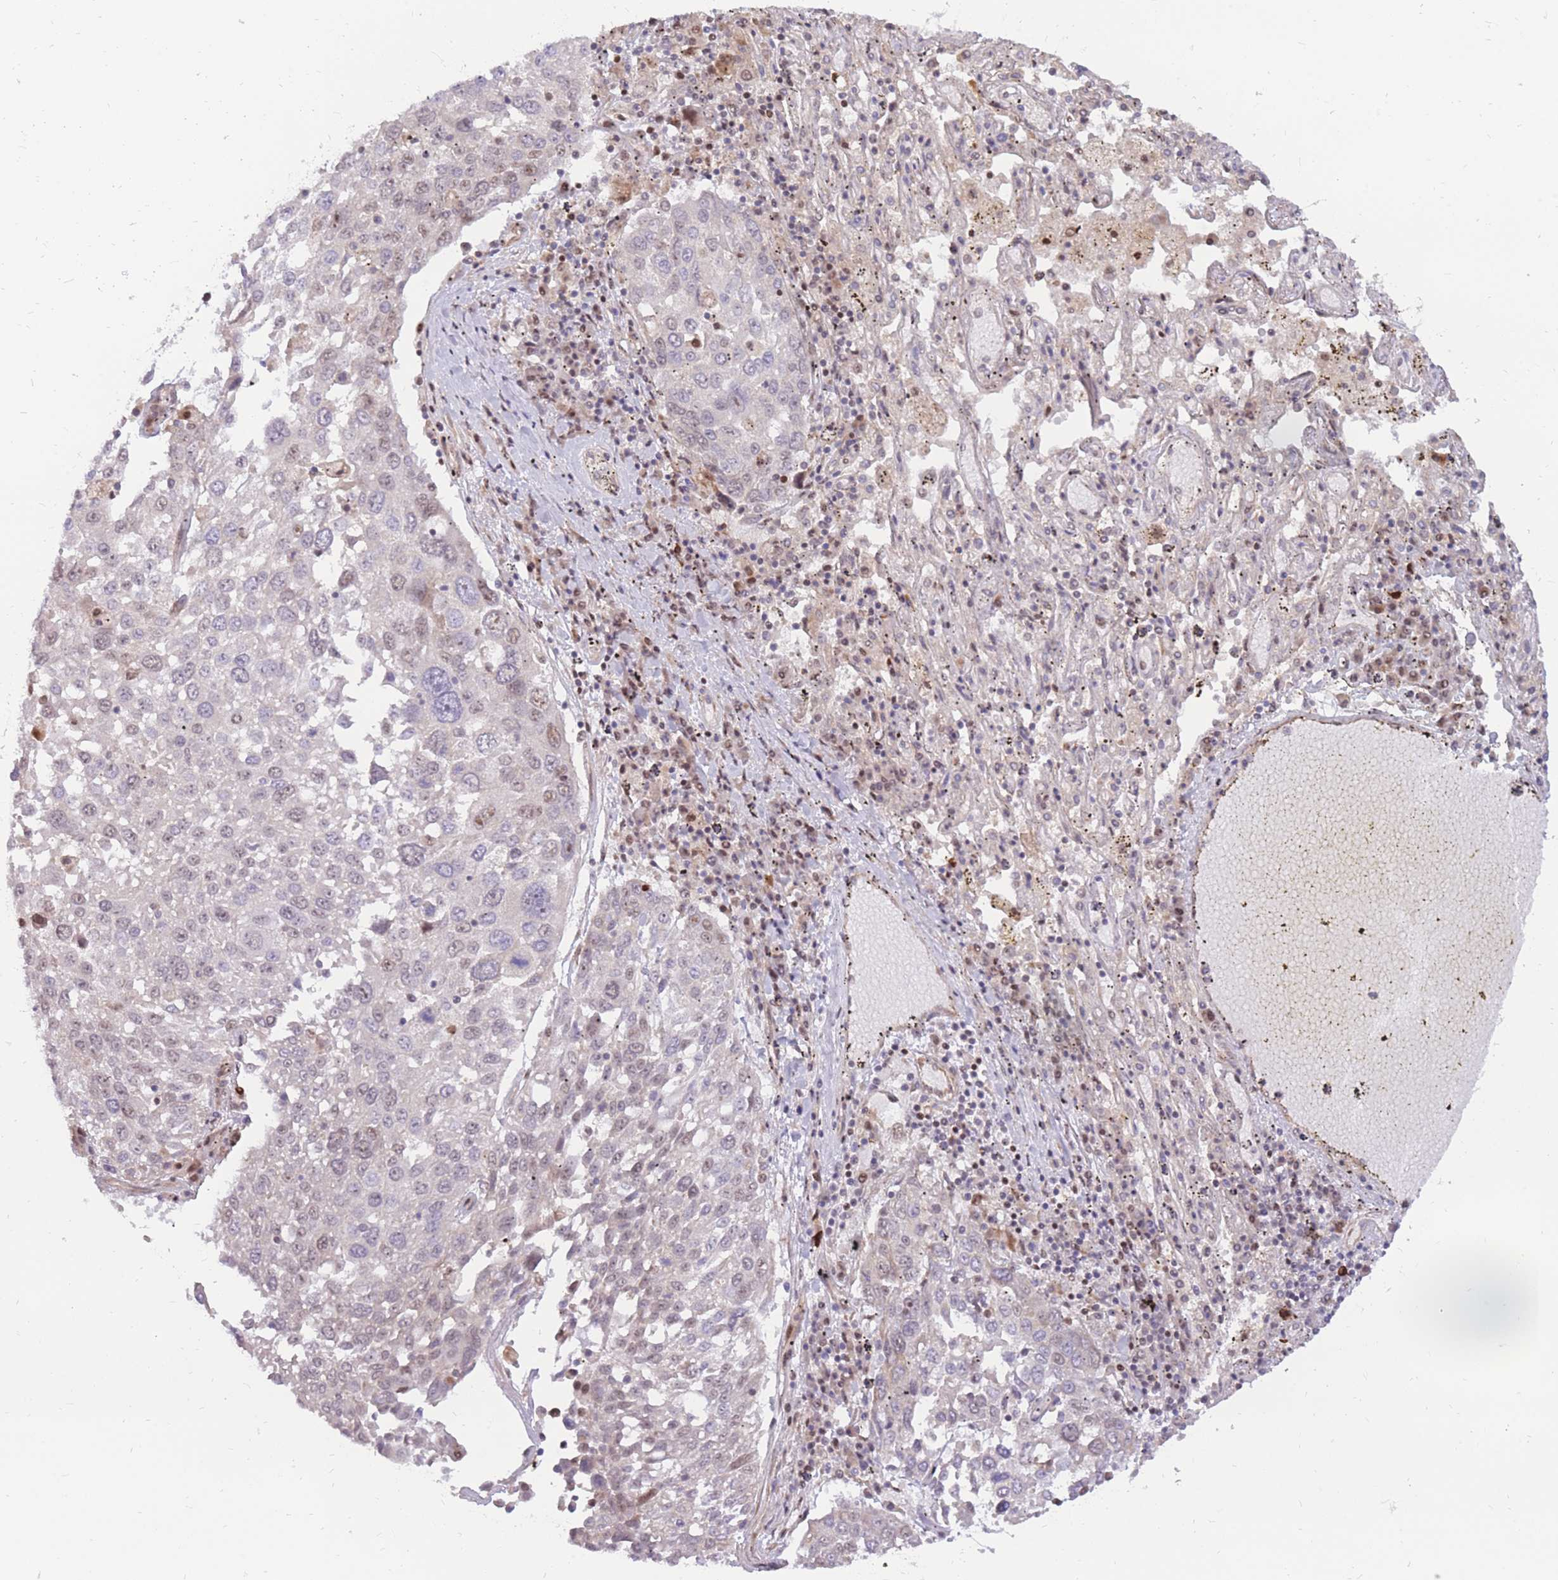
{"staining": {"intensity": "moderate", "quantity": "<25%", "location": "nuclear"}, "tissue": "lung cancer", "cell_type": "Tumor cells", "image_type": "cancer", "snomed": [{"axis": "morphology", "description": "Squamous cell carcinoma, NOS"}, {"axis": "topography", "description": "Lung"}], "caption": "Immunohistochemistry histopathology image of neoplastic tissue: lung cancer (squamous cell carcinoma) stained using immunohistochemistry (IHC) shows low levels of moderate protein expression localized specifically in the nuclear of tumor cells, appearing as a nuclear brown color.", "gene": "ERICH6B", "patient": {"sex": "male", "age": 65}}